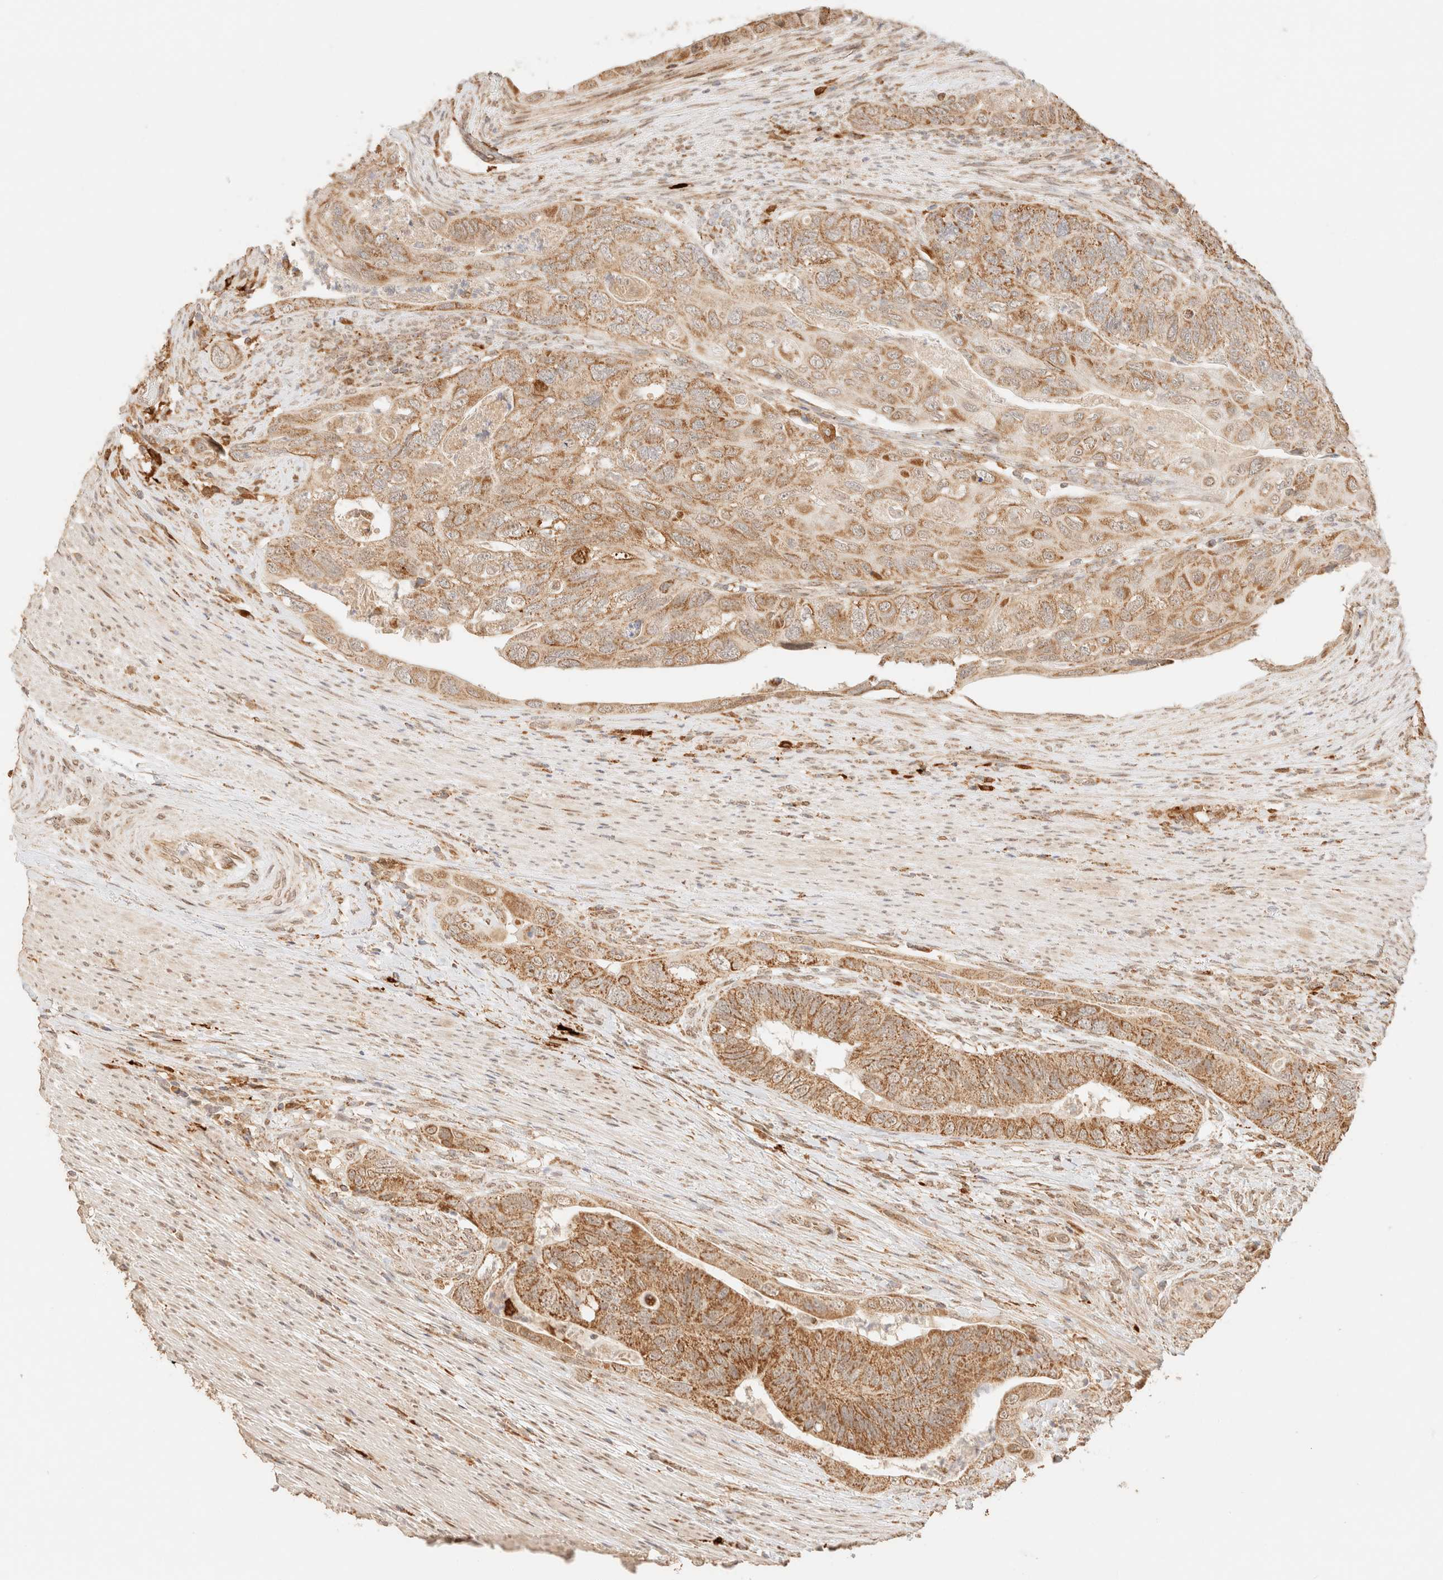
{"staining": {"intensity": "moderate", "quantity": ">75%", "location": "cytoplasmic/membranous"}, "tissue": "colorectal cancer", "cell_type": "Tumor cells", "image_type": "cancer", "snomed": [{"axis": "morphology", "description": "Adenocarcinoma, NOS"}, {"axis": "topography", "description": "Rectum"}], "caption": "Immunohistochemical staining of human colorectal adenocarcinoma displays medium levels of moderate cytoplasmic/membranous staining in about >75% of tumor cells.", "gene": "TACO1", "patient": {"sex": "male", "age": 63}}